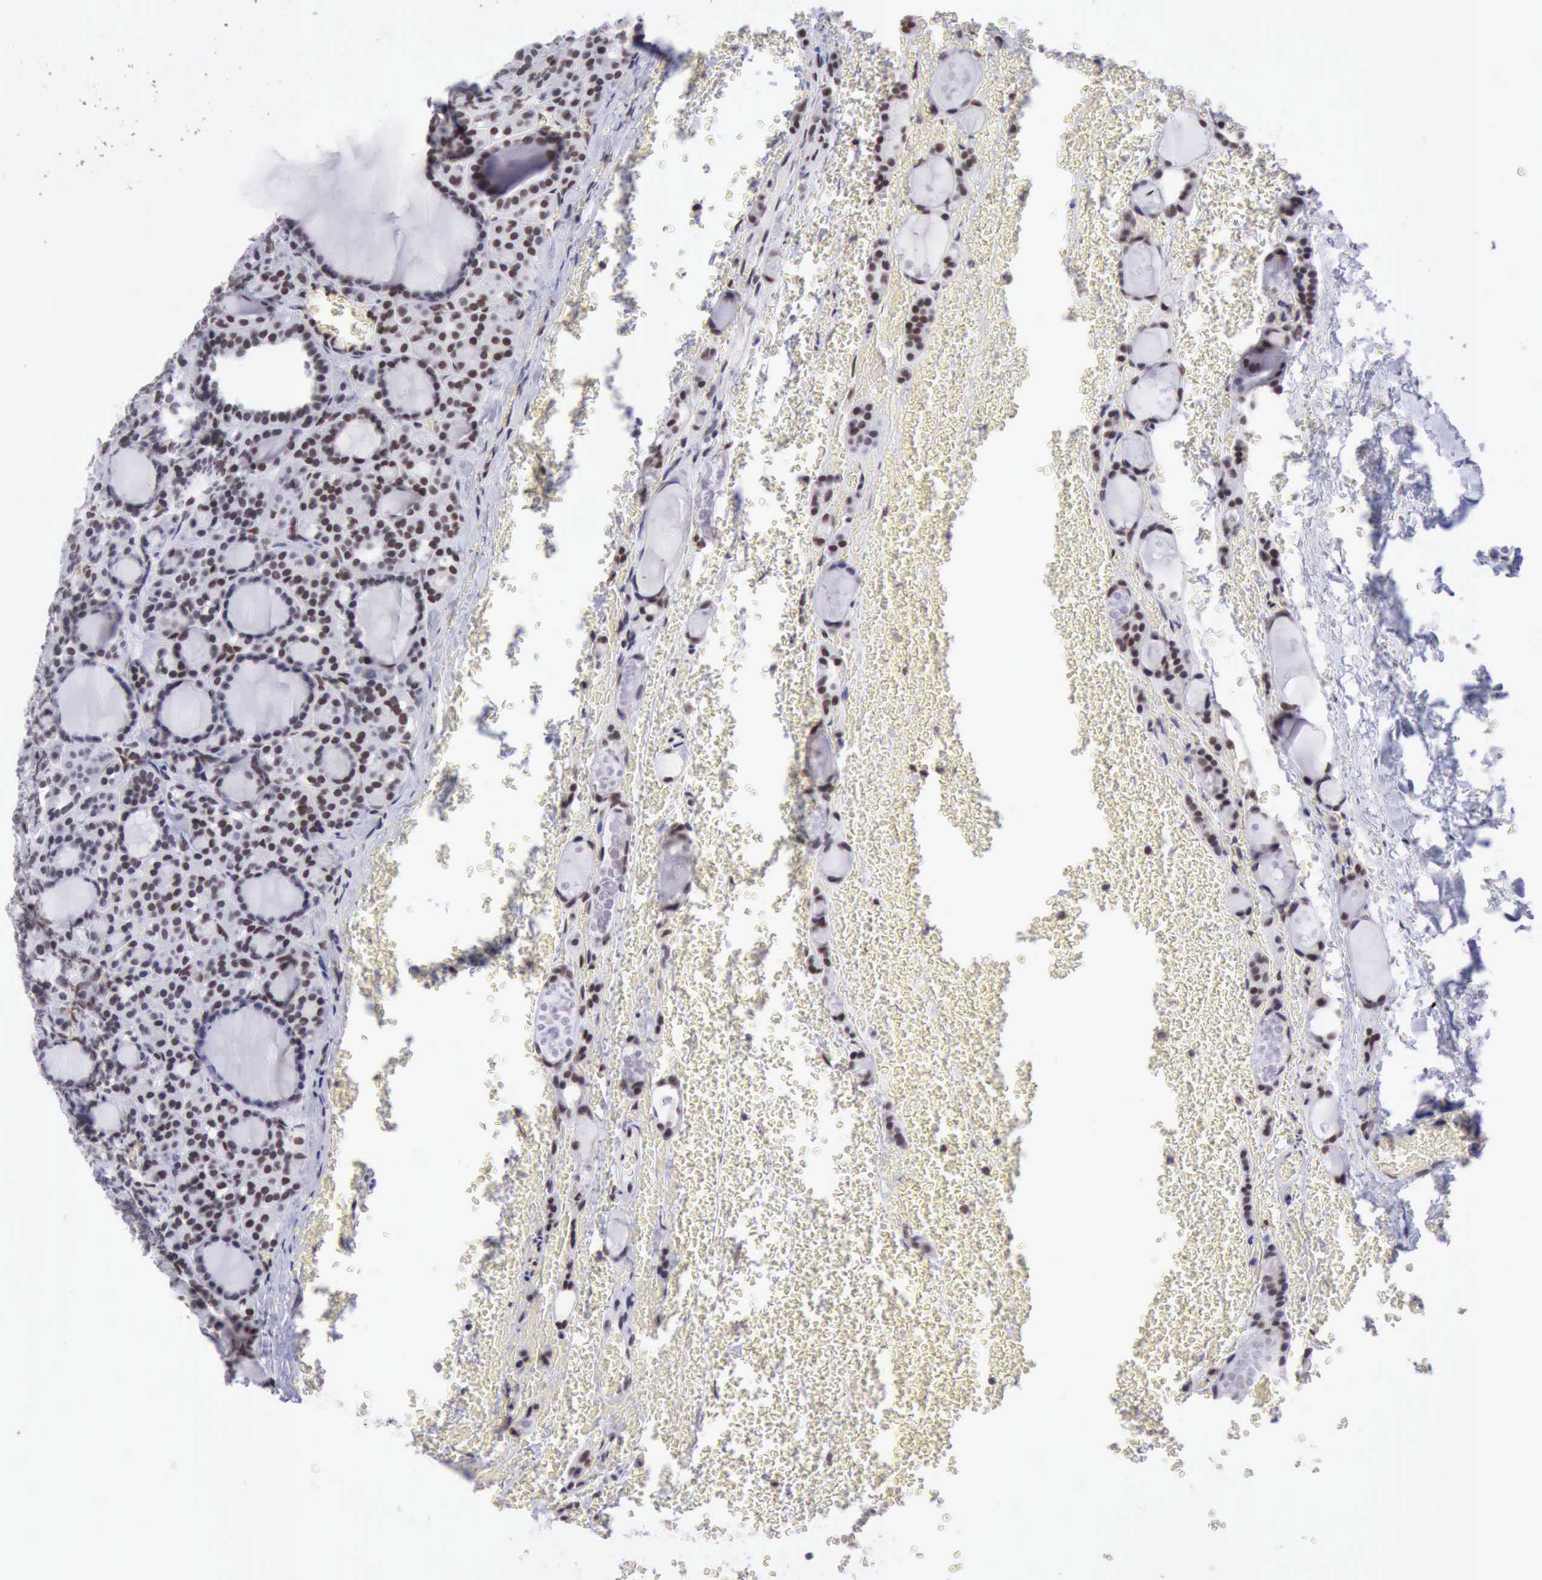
{"staining": {"intensity": "moderate", "quantity": "25%-75%", "location": "nuclear"}, "tissue": "thyroid cancer", "cell_type": "Tumor cells", "image_type": "cancer", "snomed": [{"axis": "morphology", "description": "Follicular adenoma carcinoma, NOS"}, {"axis": "topography", "description": "Thyroid gland"}], "caption": "About 25%-75% of tumor cells in human thyroid follicular adenoma carcinoma exhibit moderate nuclear protein positivity as visualized by brown immunohistochemical staining.", "gene": "ERCC4", "patient": {"sex": "female", "age": 71}}